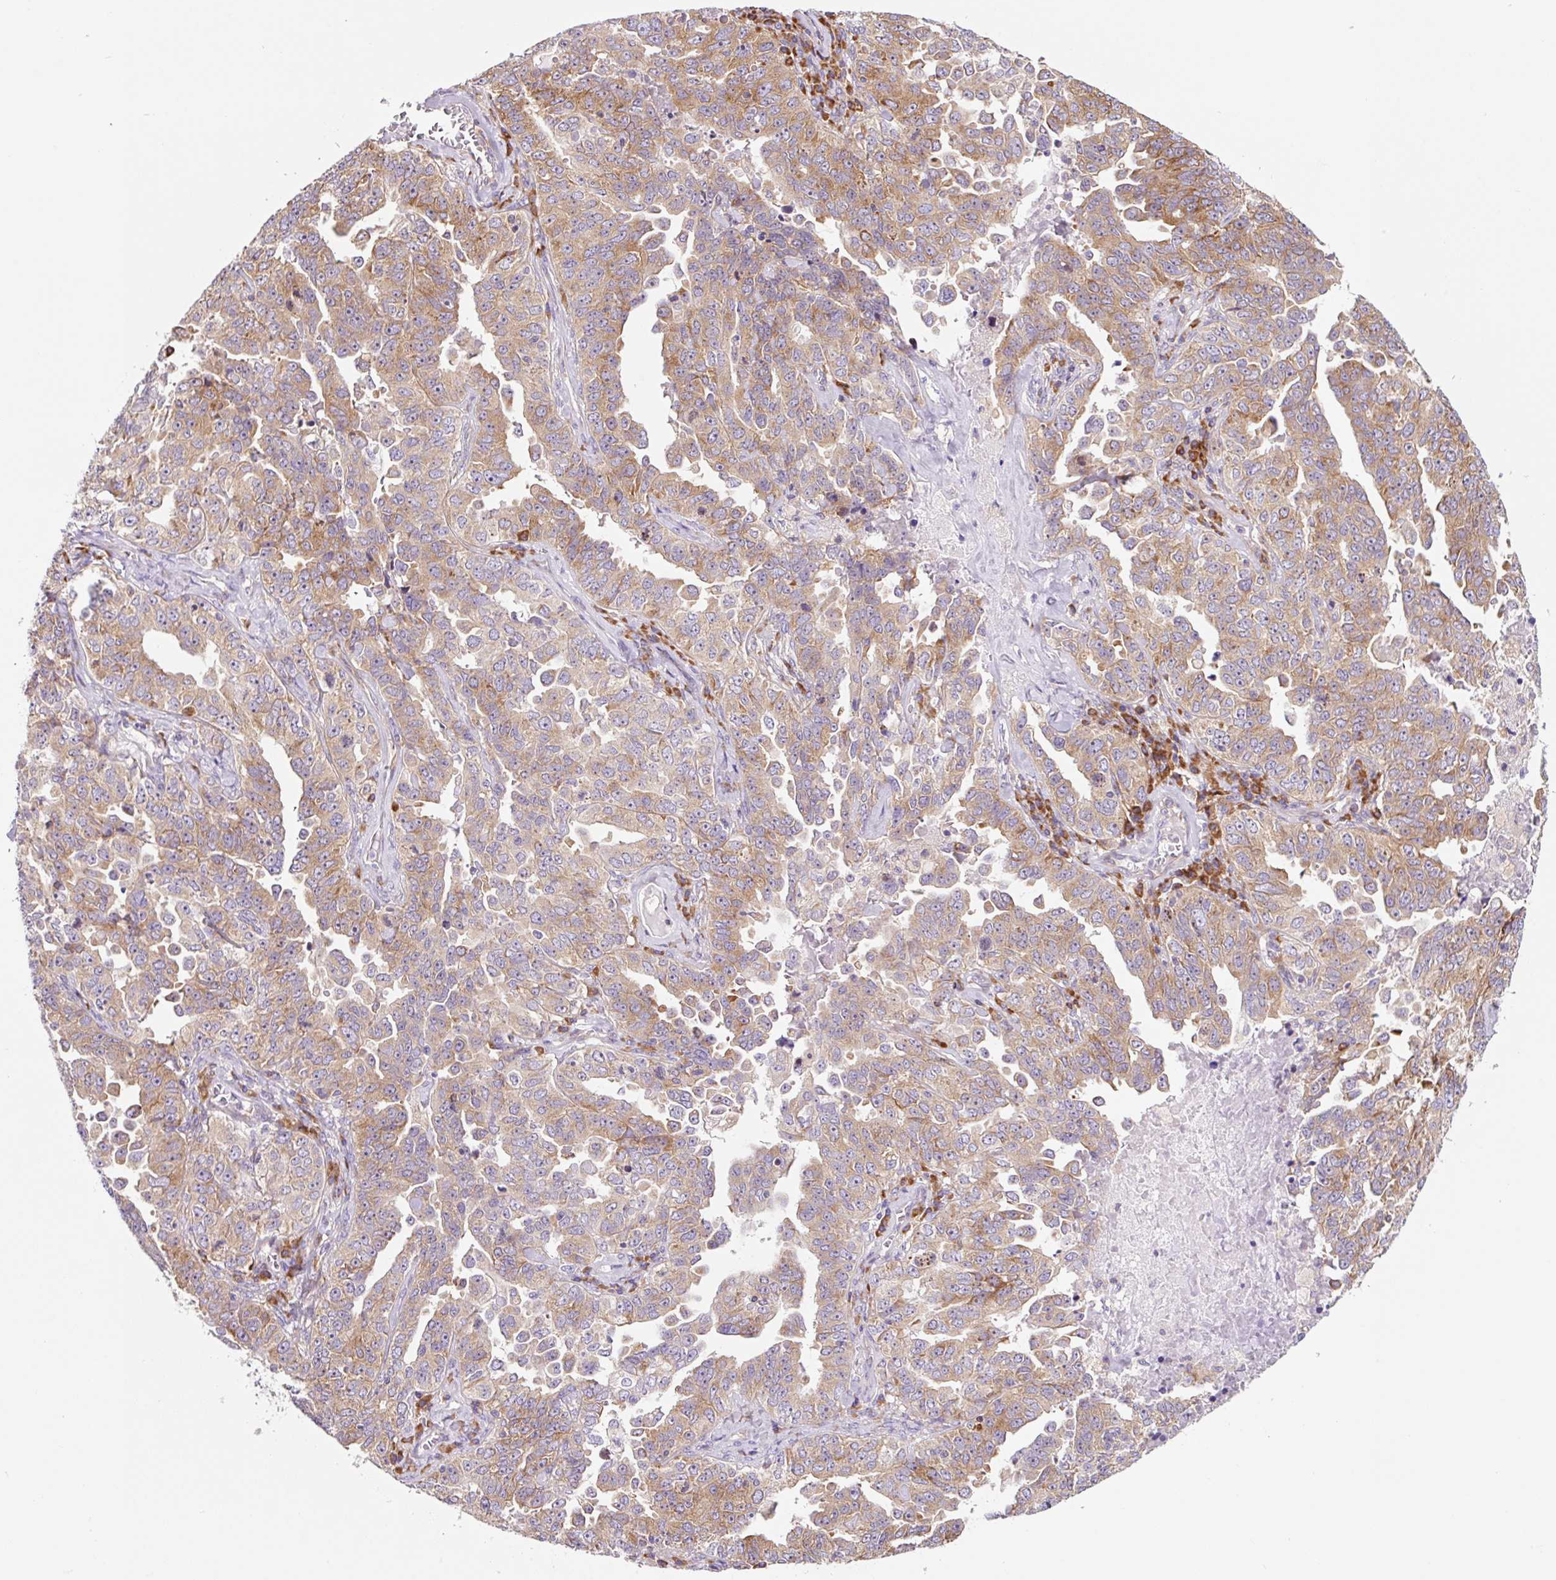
{"staining": {"intensity": "moderate", "quantity": ">75%", "location": "cytoplasmic/membranous"}, "tissue": "ovarian cancer", "cell_type": "Tumor cells", "image_type": "cancer", "snomed": [{"axis": "morphology", "description": "Carcinoma, endometroid"}, {"axis": "topography", "description": "Ovary"}], "caption": "This histopathology image exhibits endometroid carcinoma (ovarian) stained with immunohistochemistry (IHC) to label a protein in brown. The cytoplasmic/membranous of tumor cells show moderate positivity for the protein. Nuclei are counter-stained blue.", "gene": "RPL41", "patient": {"sex": "female", "age": 62}}